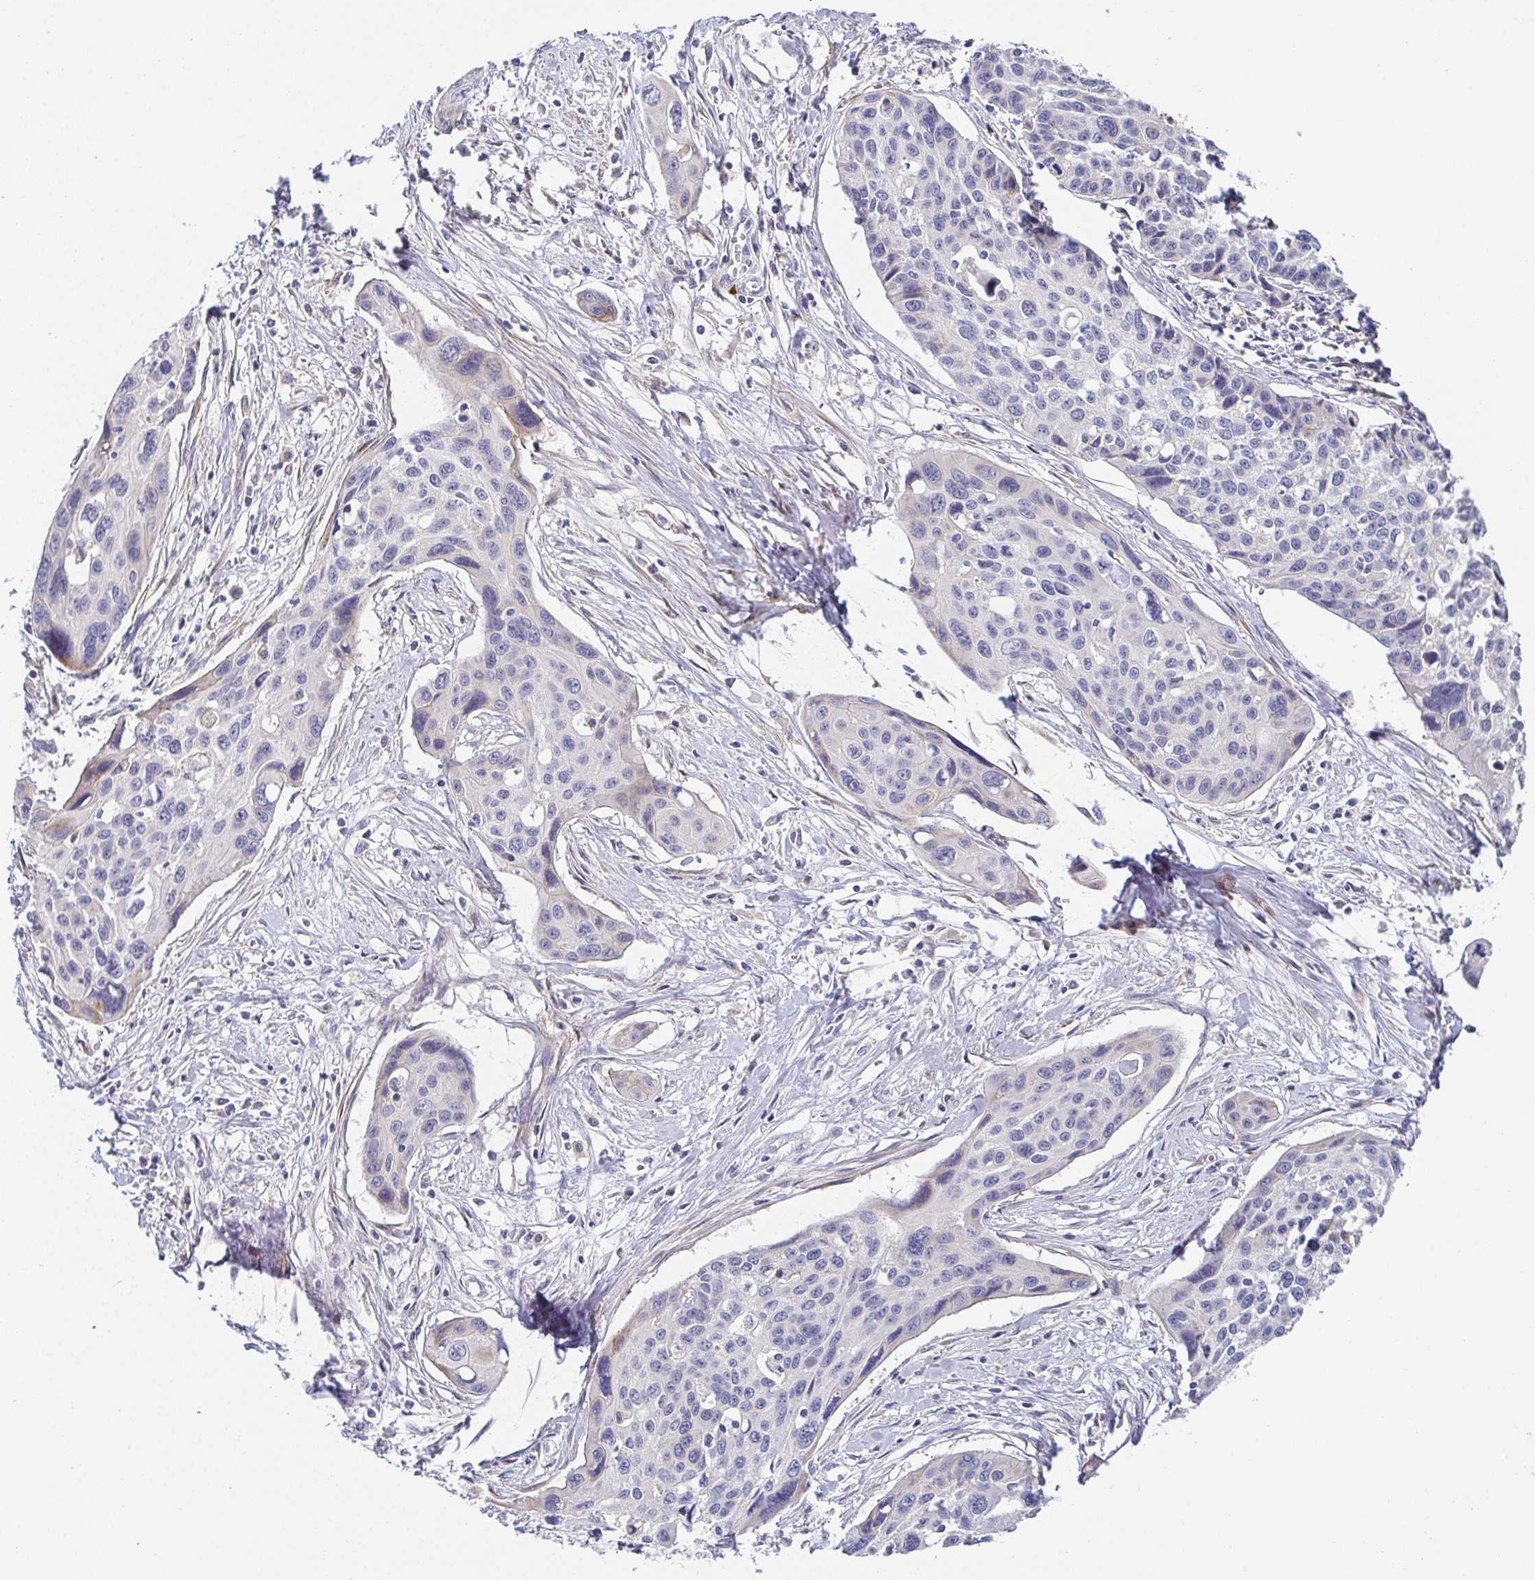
{"staining": {"intensity": "negative", "quantity": "none", "location": "none"}, "tissue": "cervical cancer", "cell_type": "Tumor cells", "image_type": "cancer", "snomed": [{"axis": "morphology", "description": "Squamous cell carcinoma, NOS"}, {"axis": "topography", "description": "Cervix"}], "caption": "The photomicrograph demonstrates no staining of tumor cells in cervical squamous cell carcinoma.", "gene": "RNASE7", "patient": {"sex": "female", "age": 31}}